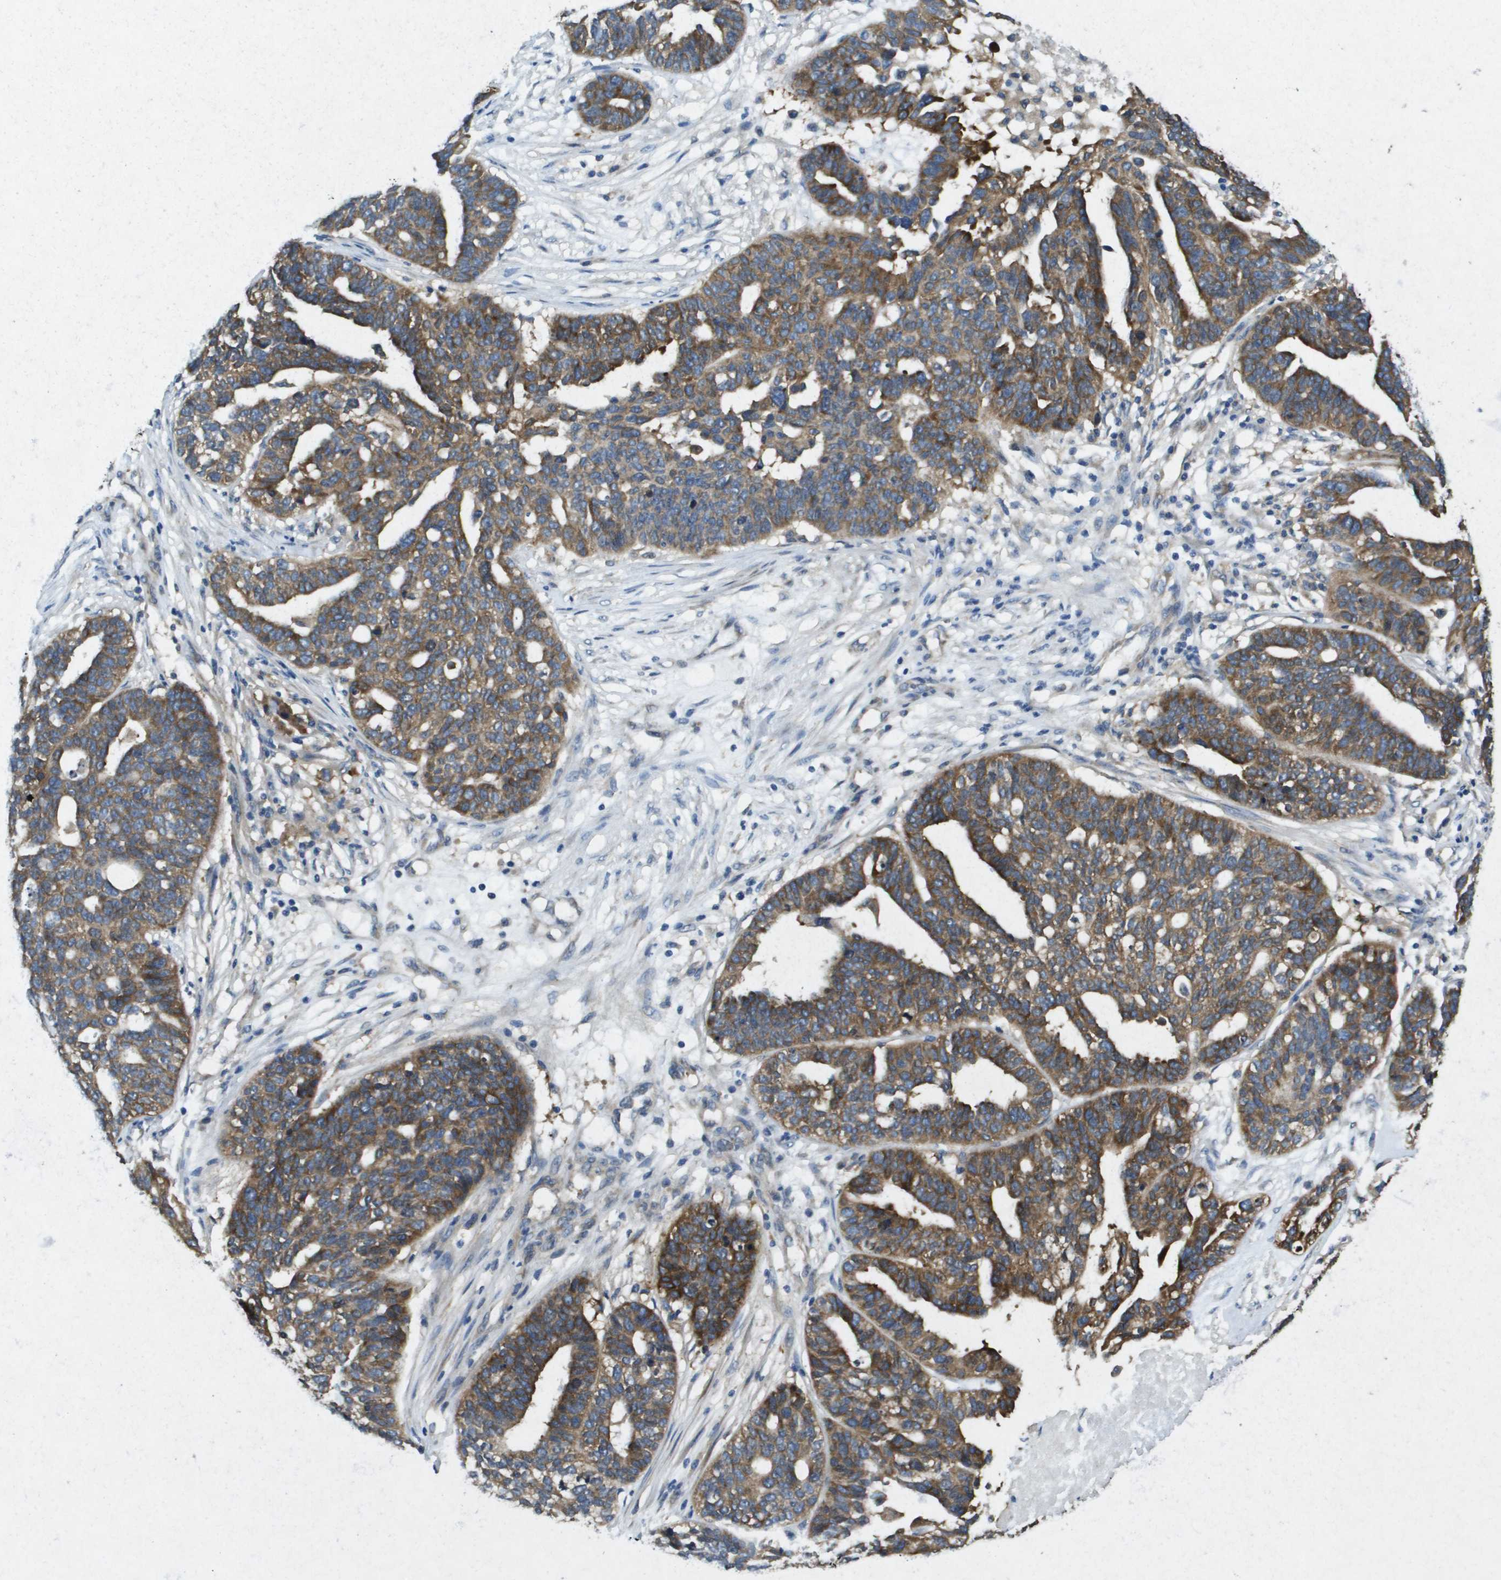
{"staining": {"intensity": "moderate", "quantity": ">75%", "location": "cytoplasmic/membranous"}, "tissue": "ovarian cancer", "cell_type": "Tumor cells", "image_type": "cancer", "snomed": [{"axis": "morphology", "description": "Cystadenocarcinoma, serous, NOS"}, {"axis": "topography", "description": "Ovary"}], "caption": "A medium amount of moderate cytoplasmic/membranous staining is seen in approximately >75% of tumor cells in ovarian serous cystadenocarcinoma tissue.", "gene": "PTPRT", "patient": {"sex": "female", "age": 59}}